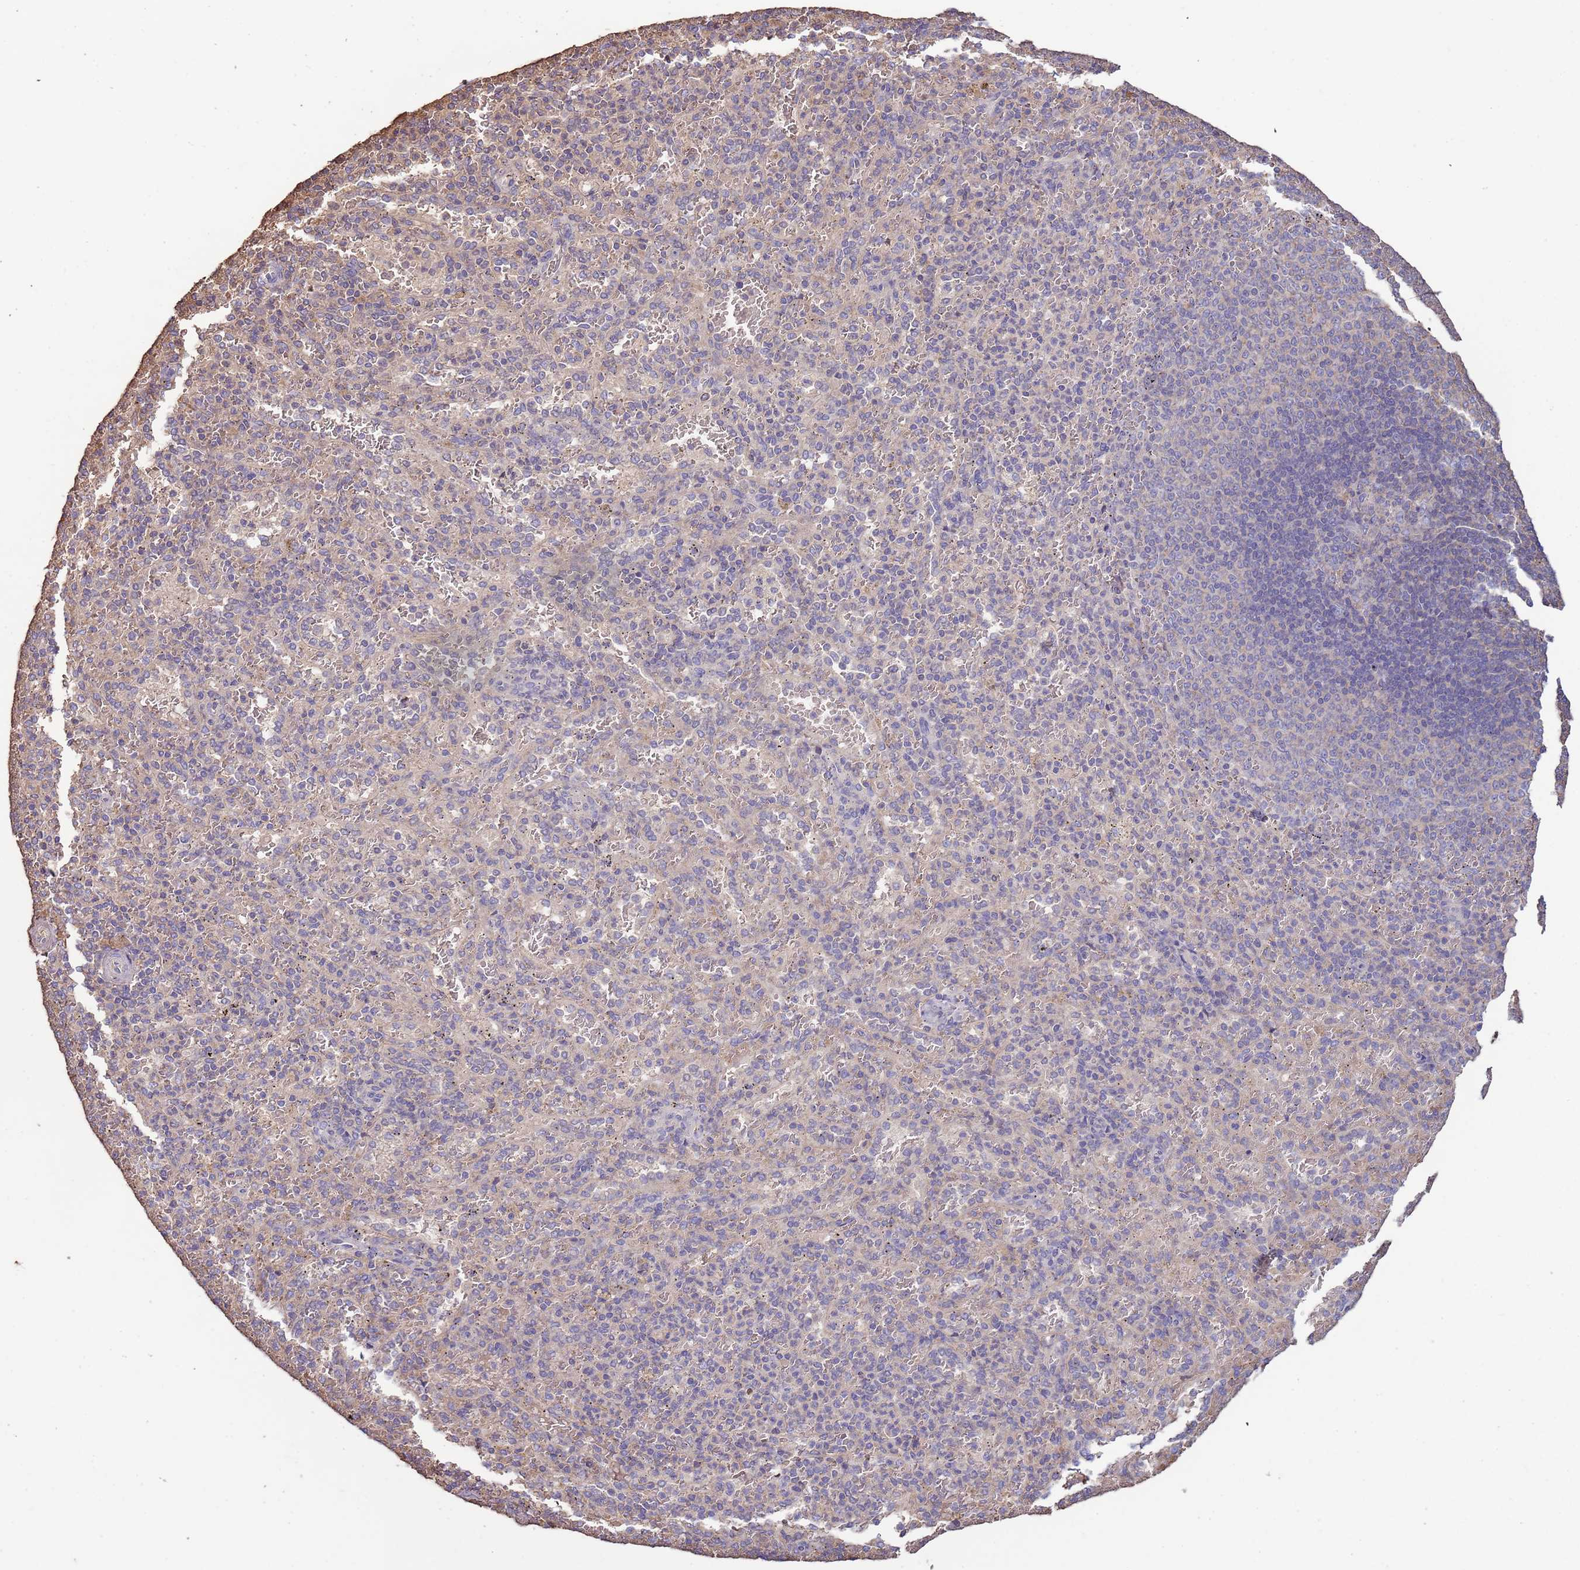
{"staining": {"intensity": "negative", "quantity": "none", "location": "none"}, "tissue": "spleen", "cell_type": "Cells in red pulp", "image_type": "normal", "snomed": [{"axis": "morphology", "description": "Normal tissue, NOS"}, {"axis": "topography", "description": "Spleen"}], "caption": "Immunohistochemistry (IHC) histopathology image of normal spleen: spleen stained with DAB (3,3'-diaminobenzidine) demonstrates no significant protein staining in cells in red pulp.", "gene": "FECH", "patient": {"sex": "female", "age": 21}}